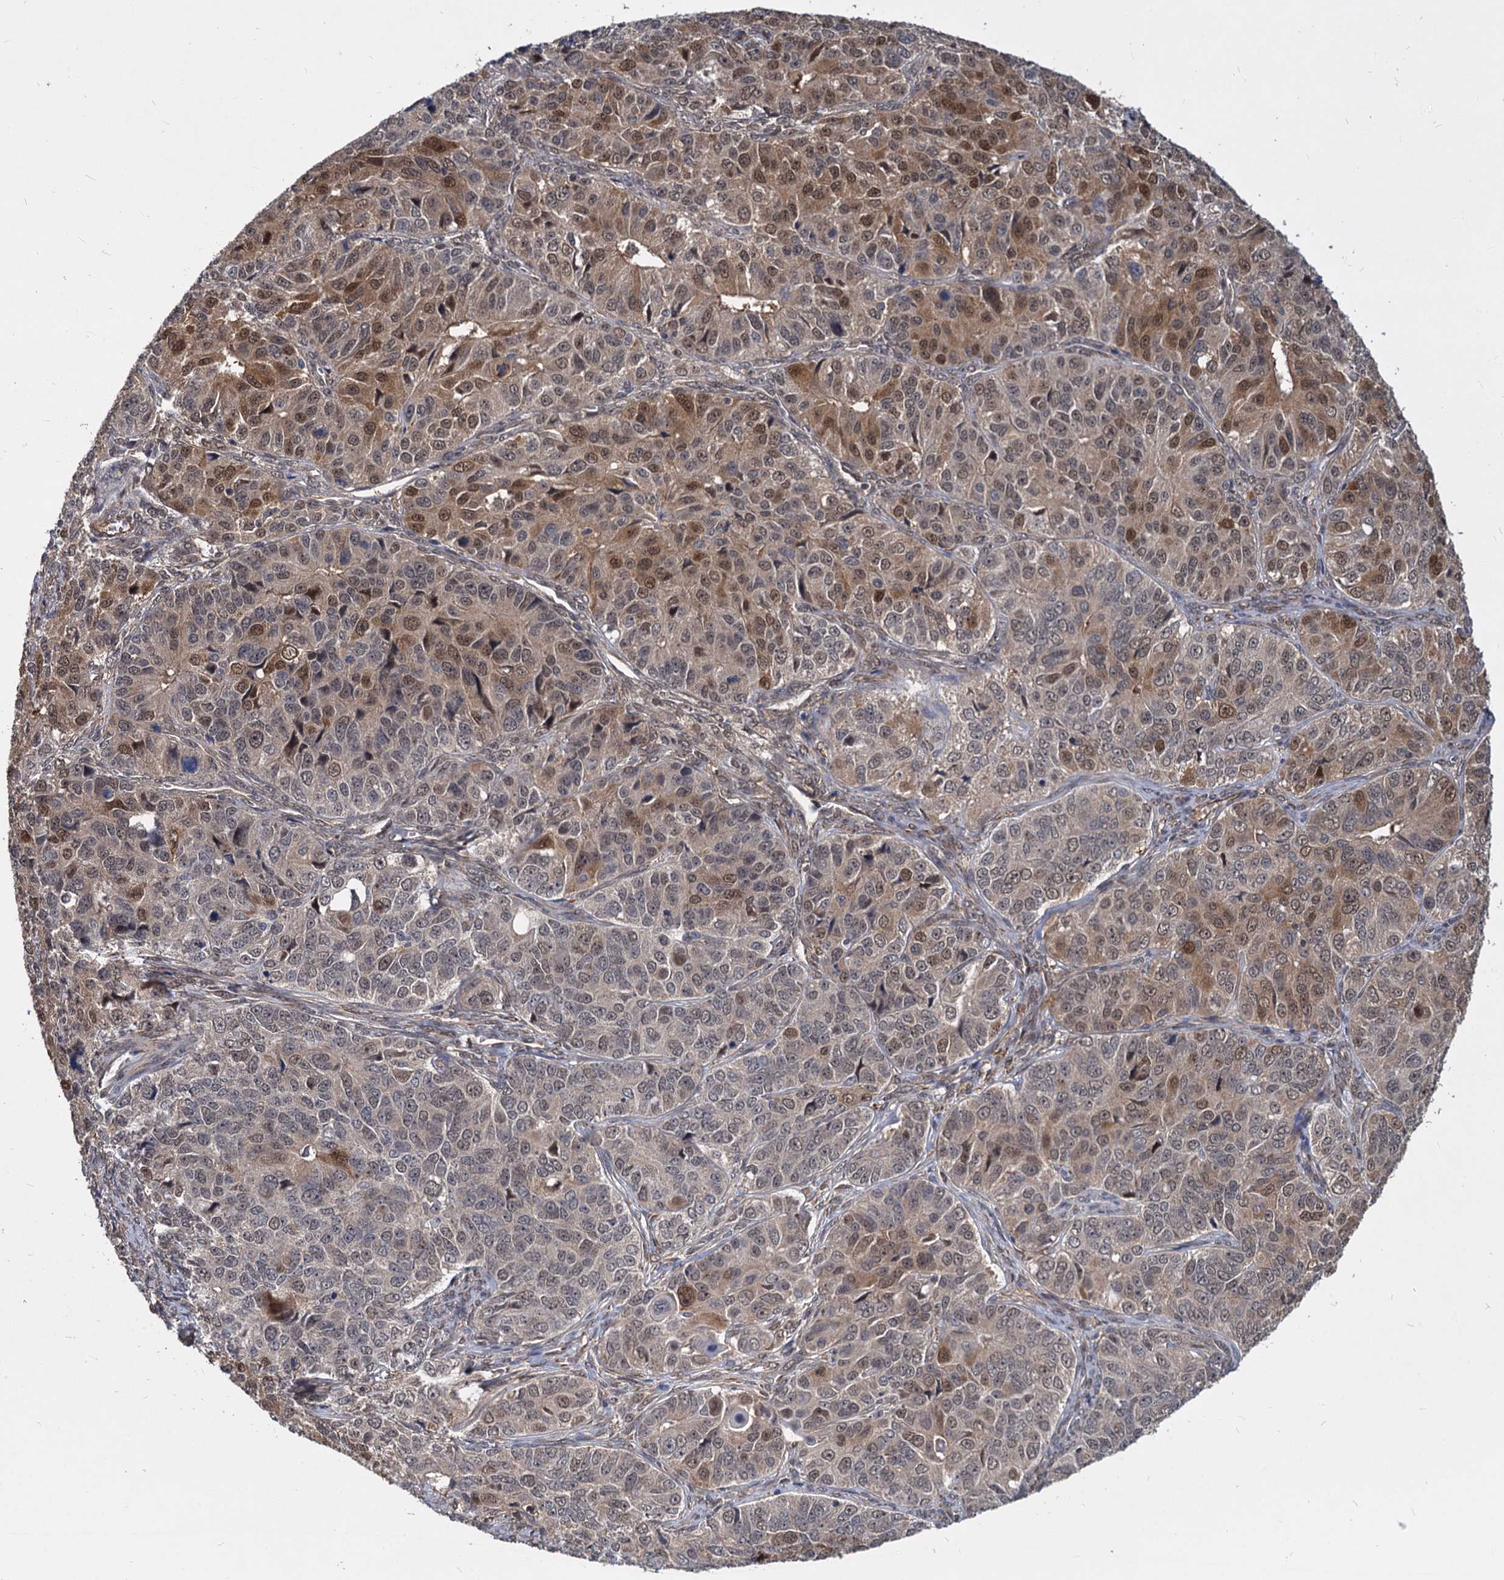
{"staining": {"intensity": "moderate", "quantity": "25%-75%", "location": "cytoplasmic/membranous,nuclear"}, "tissue": "ovarian cancer", "cell_type": "Tumor cells", "image_type": "cancer", "snomed": [{"axis": "morphology", "description": "Carcinoma, endometroid"}, {"axis": "topography", "description": "Ovary"}], "caption": "This is an image of IHC staining of ovarian cancer (endometroid carcinoma), which shows moderate staining in the cytoplasmic/membranous and nuclear of tumor cells.", "gene": "PSMD4", "patient": {"sex": "female", "age": 51}}